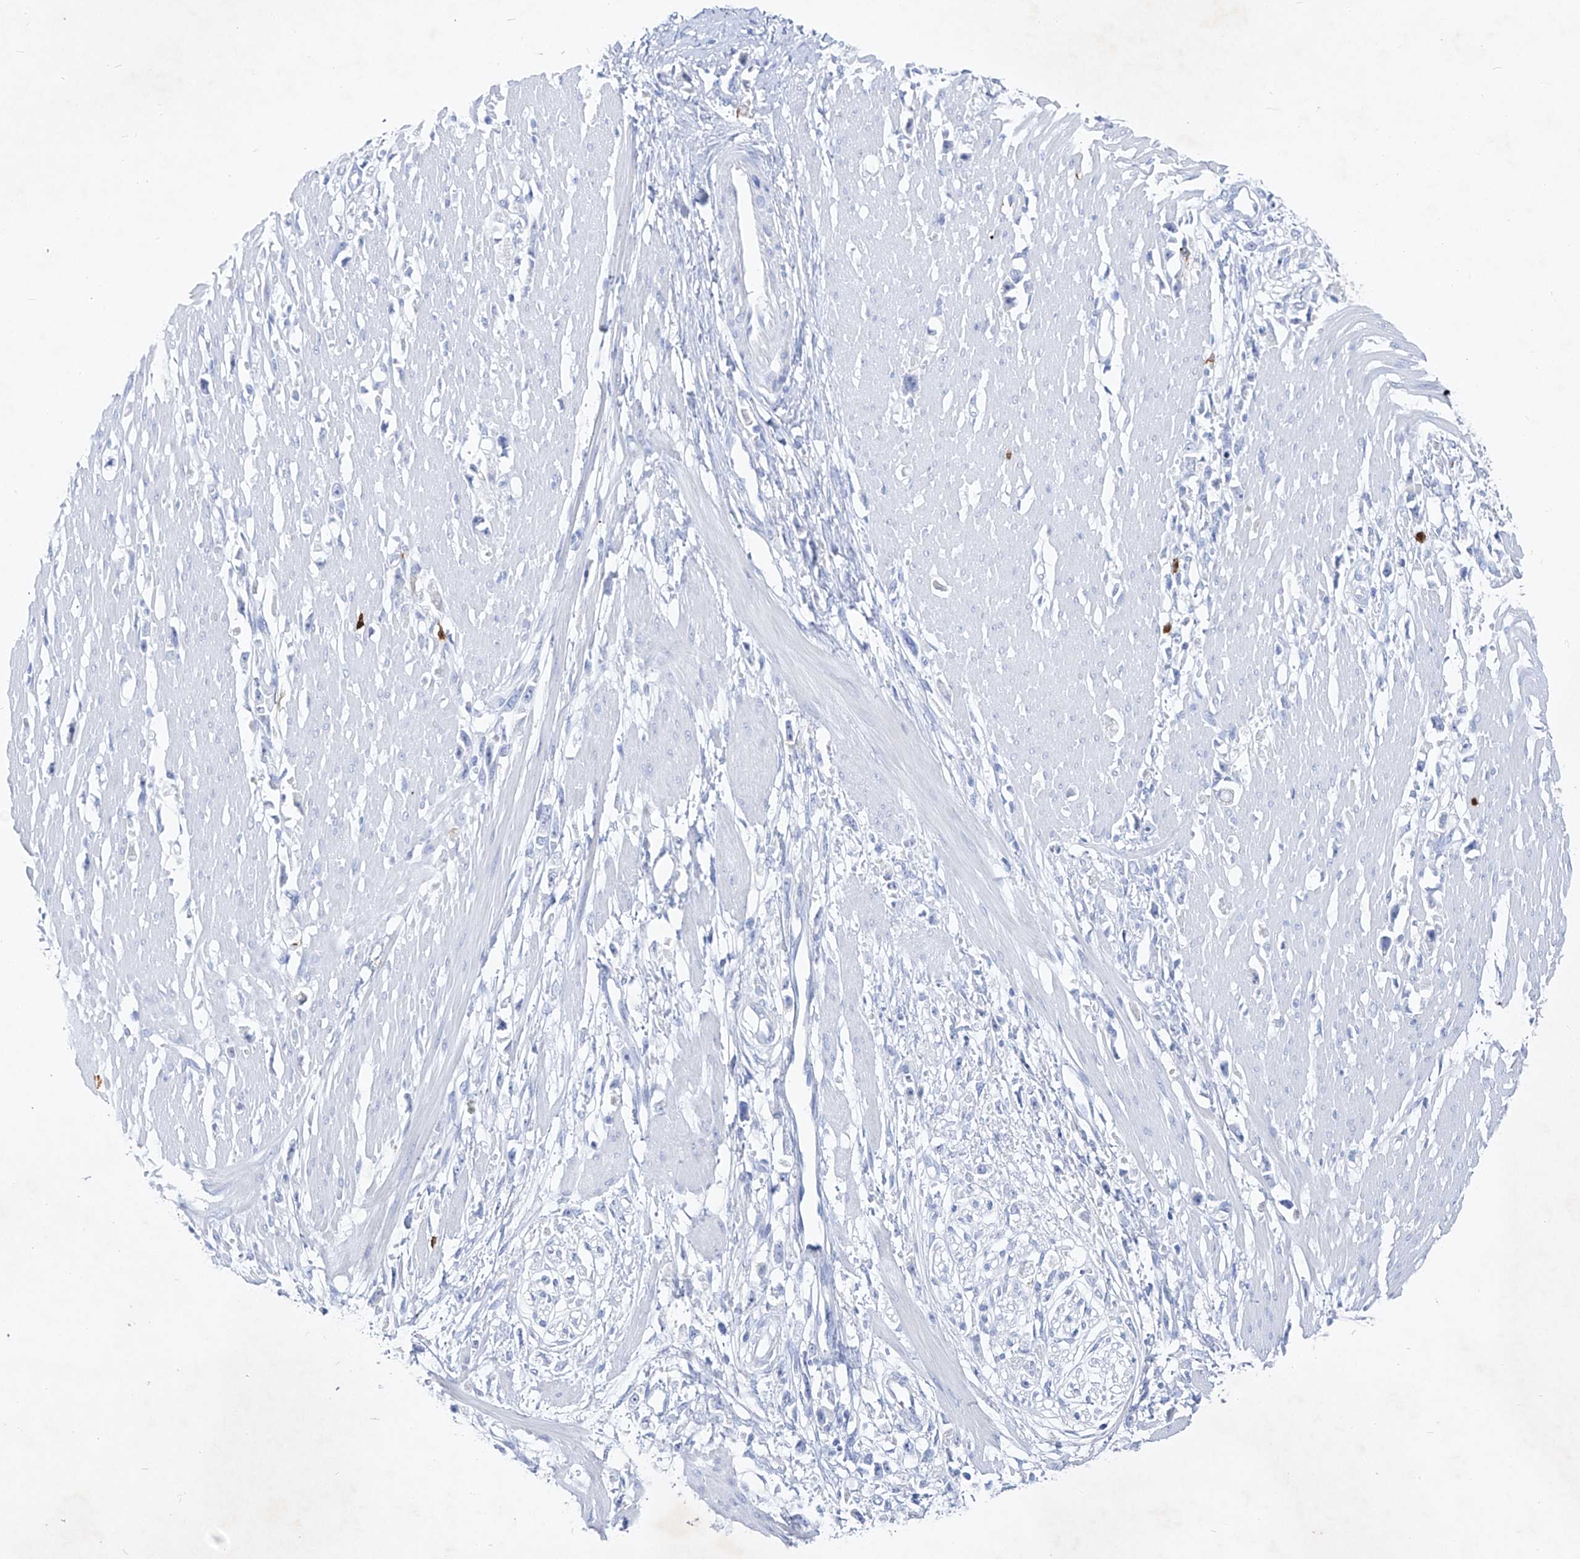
{"staining": {"intensity": "negative", "quantity": "none", "location": "none"}, "tissue": "stomach cancer", "cell_type": "Tumor cells", "image_type": "cancer", "snomed": [{"axis": "morphology", "description": "Adenocarcinoma, NOS"}, {"axis": "topography", "description": "Stomach"}], "caption": "The photomicrograph displays no significant positivity in tumor cells of stomach adenocarcinoma.", "gene": "FRS3", "patient": {"sex": "female", "age": 59}}